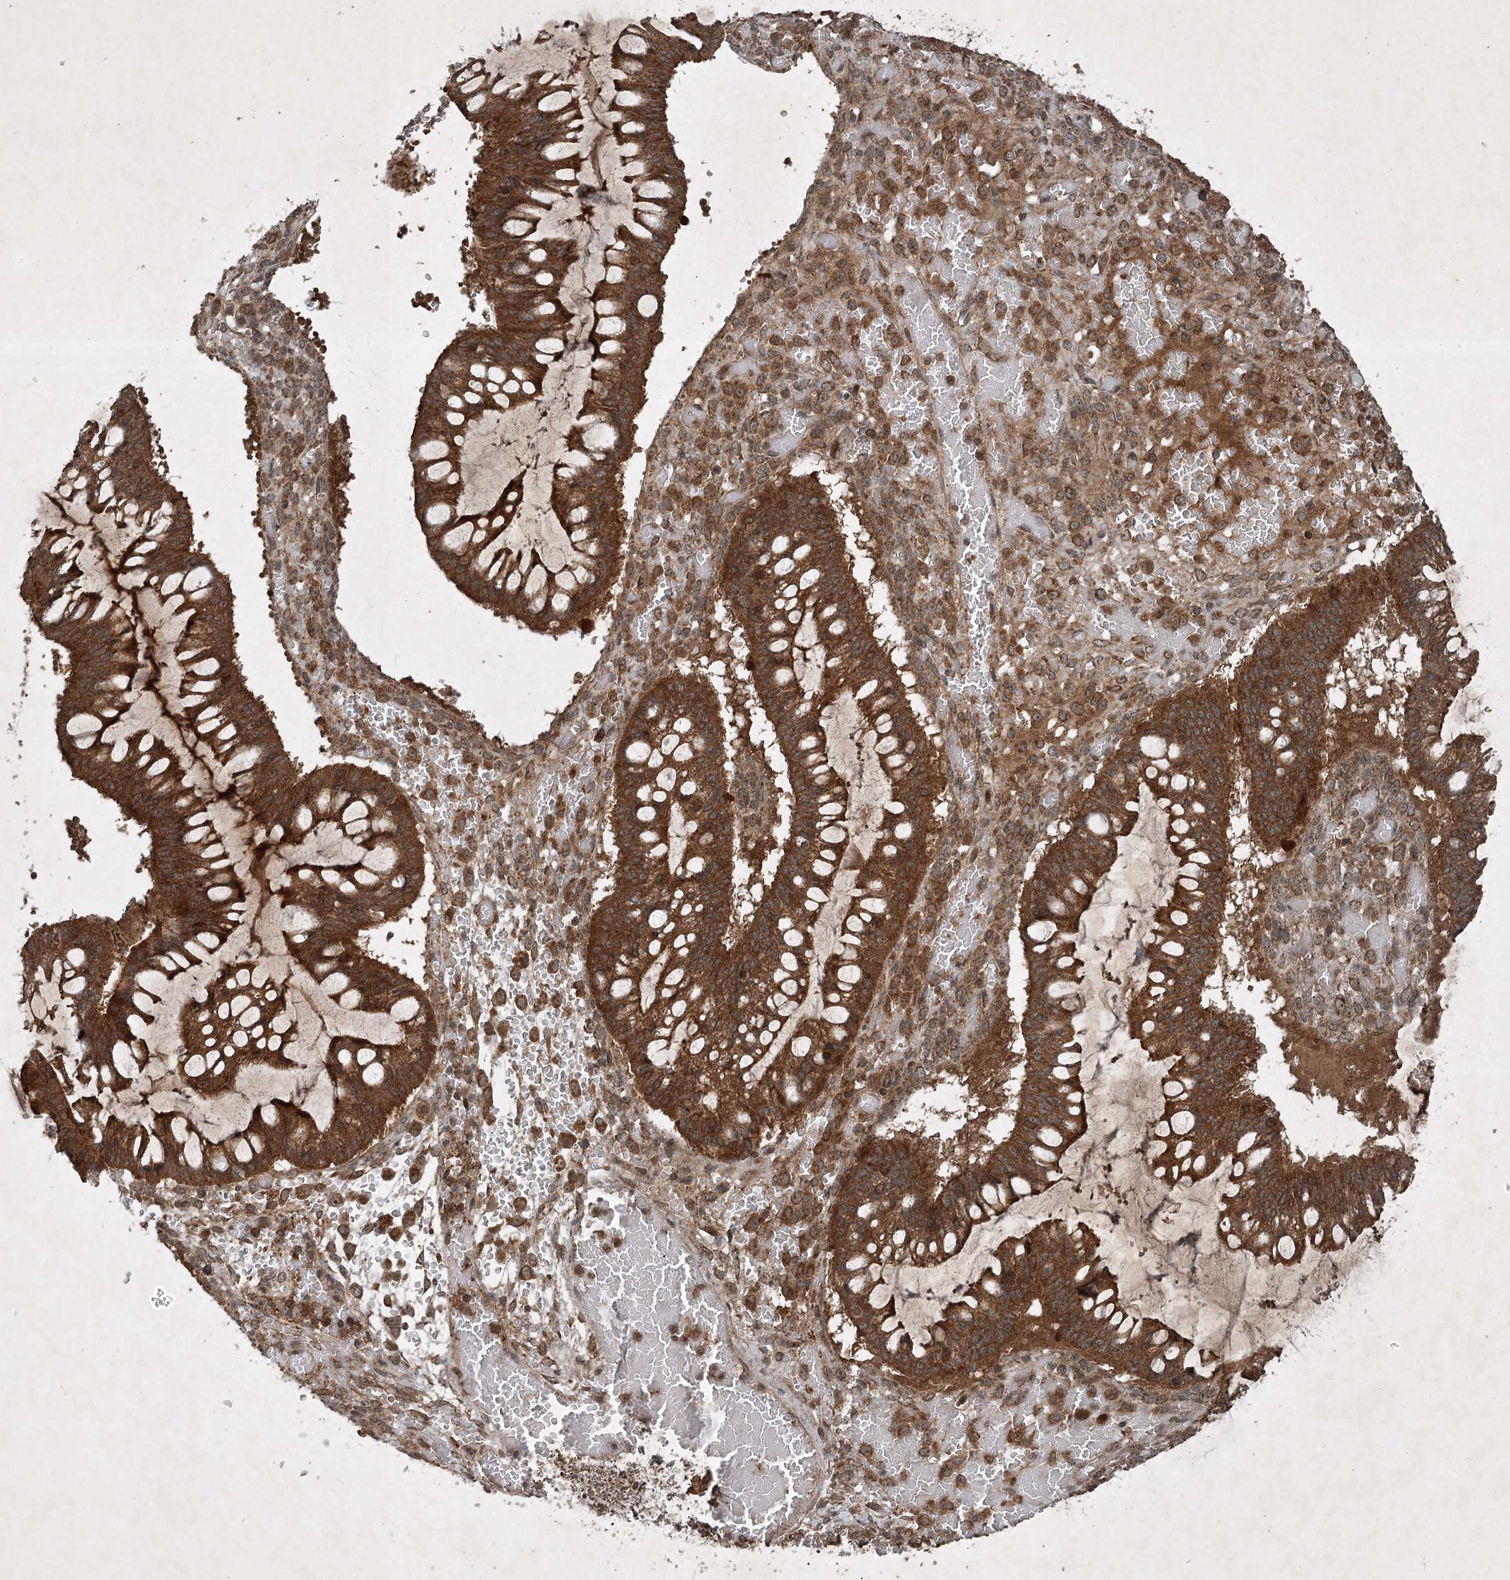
{"staining": {"intensity": "strong", "quantity": ">75%", "location": "cytoplasmic/membranous"}, "tissue": "ovarian cancer", "cell_type": "Tumor cells", "image_type": "cancer", "snomed": [{"axis": "morphology", "description": "Cystadenocarcinoma, mucinous, NOS"}, {"axis": "topography", "description": "Ovary"}], "caption": "There is high levels of strong cytoplasmic/membranous positivity in tumor cells of mucinous cystadenocarcinoma (ovarian), as demonstrated by immunohistochemical staining (brown color).", "gene": "UNC93A", "patient": {"sex": "female", "age": 73}}